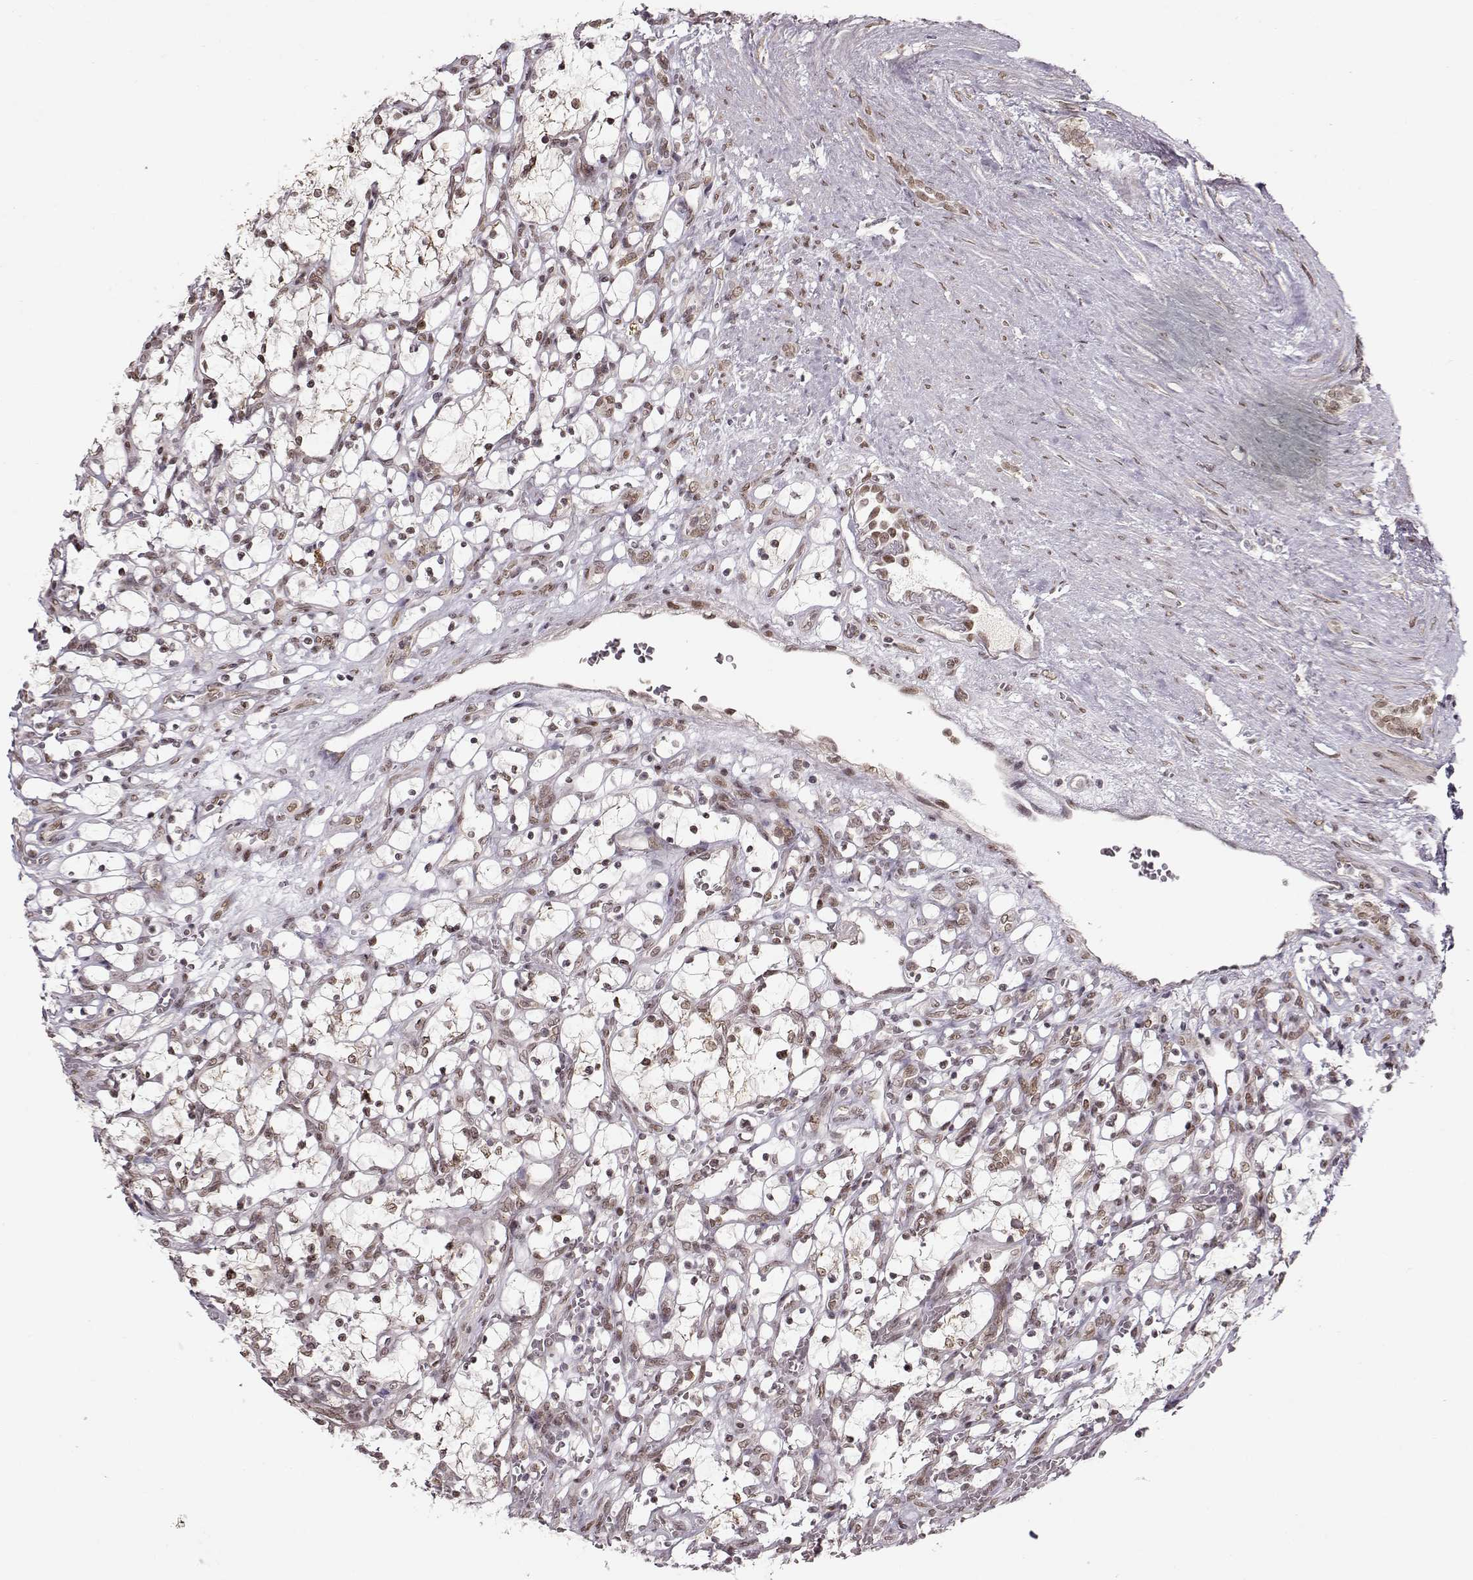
{"staining": {"intensity": "weak", "quantity": ">75%", "location": "cytoplasmic/membranous,nuclear"}, "tissue": "renal cancer", "cell_type": "Tumor cells", "image_type": "cancer", "snomed": [{"axis": "morphology", "description": "Adenocarcinoma, NOS"}, {"axis": "topography", "description": "Kidney"}], "caption": "Immunohistochemistry of human renal adenocarcinoma reveals low levels of weak cytoplasmic/membranous and nuclear positivity in about >75% of tumor cells. The protein is shown in brown color, while the nuclei are stained blue.", "gene": "RAI1", "patient": {"sex": "female", "age": 69}}